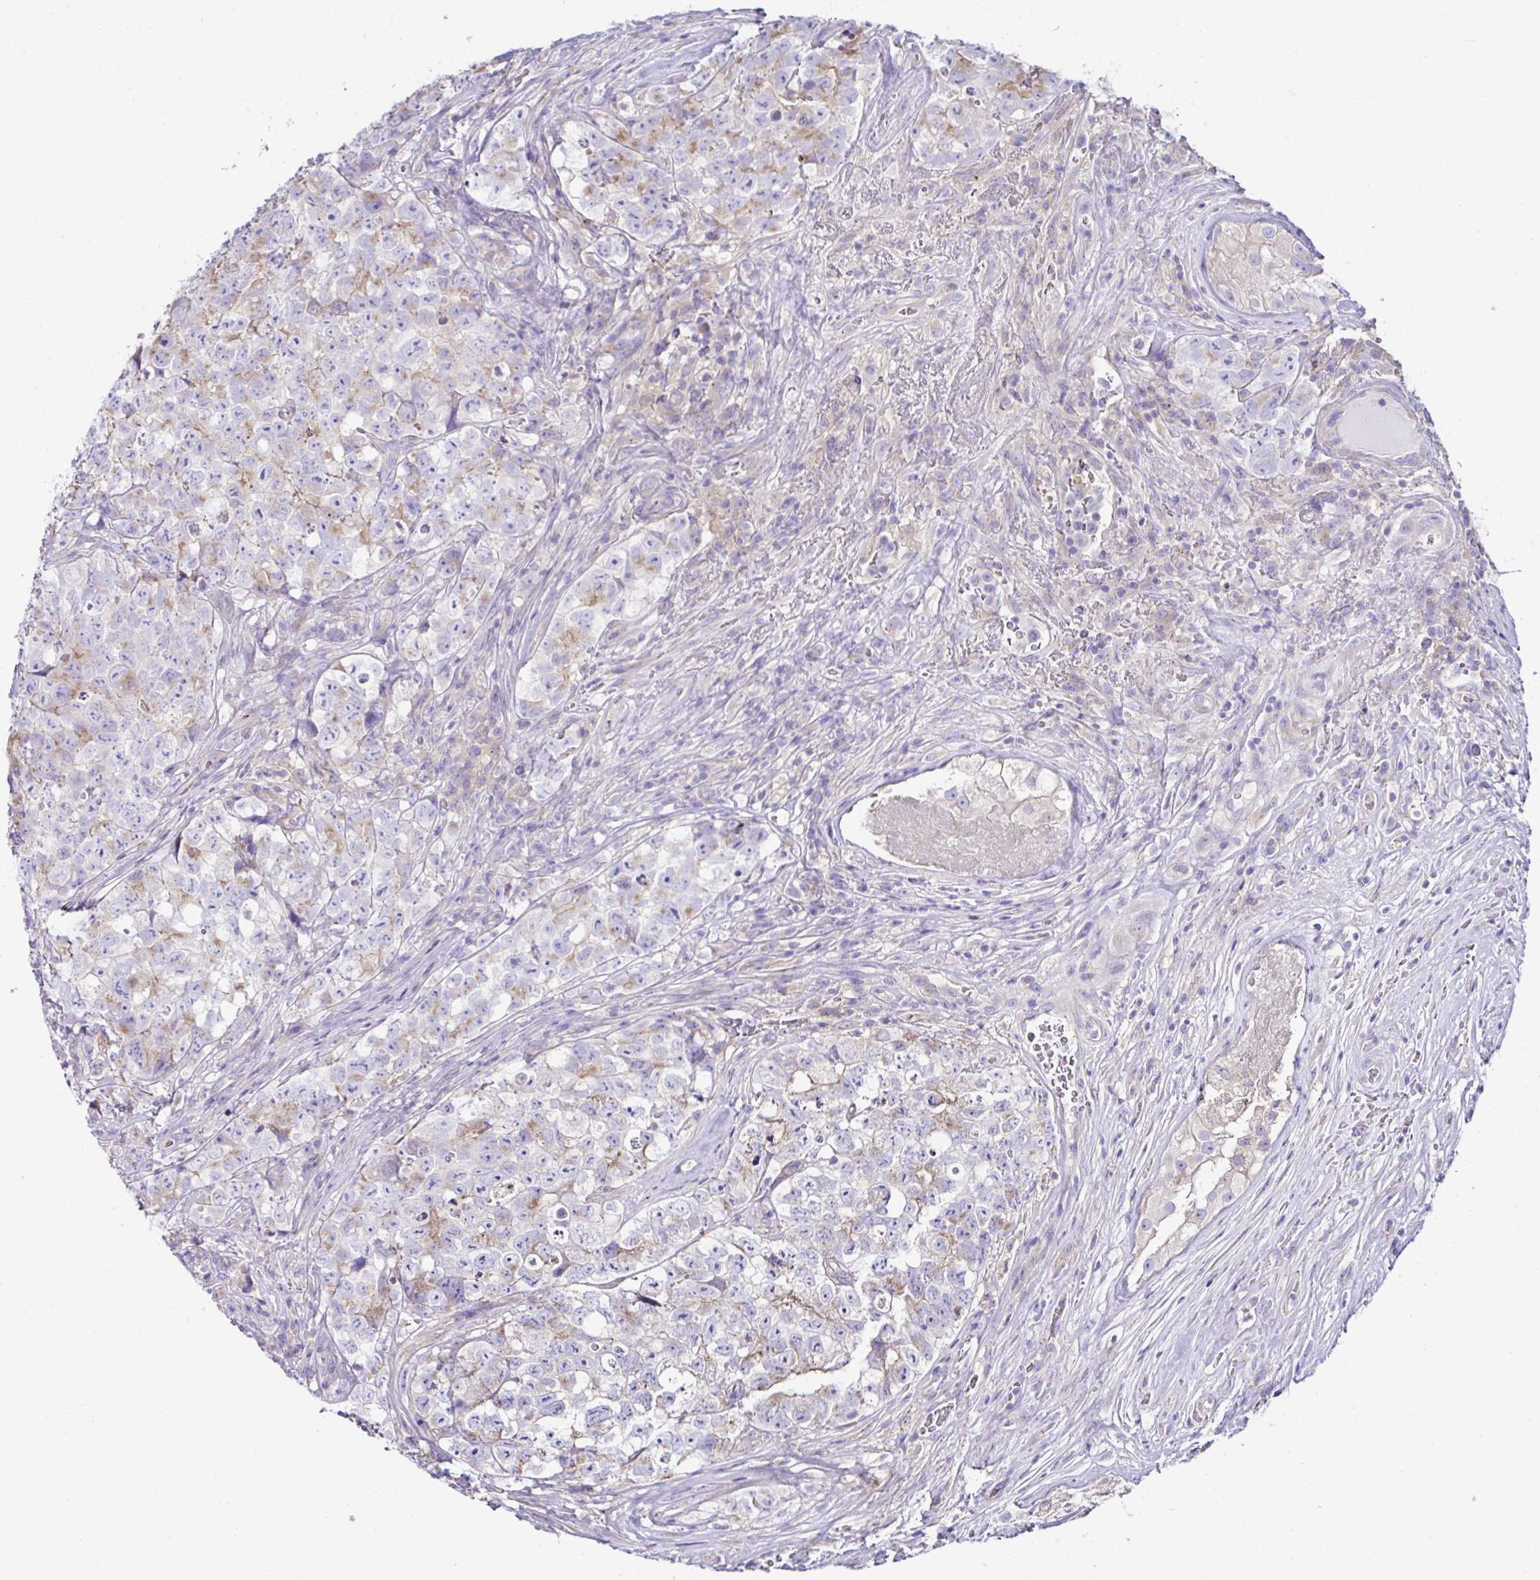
{"staining": {"intensity": "weak", "quantity": "25%-75%", "location": "cytoplasmic/membranous"}, "tissue": "testis cancer", "cell_type": "Tumor cells", "image_type": "cancer", "snomed": [{"axis": "morphology", "description": "Carcinoma, Embryonal, NOS"}, {"axis": "topography", "description": "Testis"}], "caption": "A photomicrograph of embryonal carcinoma (testis) stained for a protein displays weak cytoplasmic/membranous brown staining in tumor cells.", "gene": "OR4P4", "patient": {"sex": "male", "age": 18}}